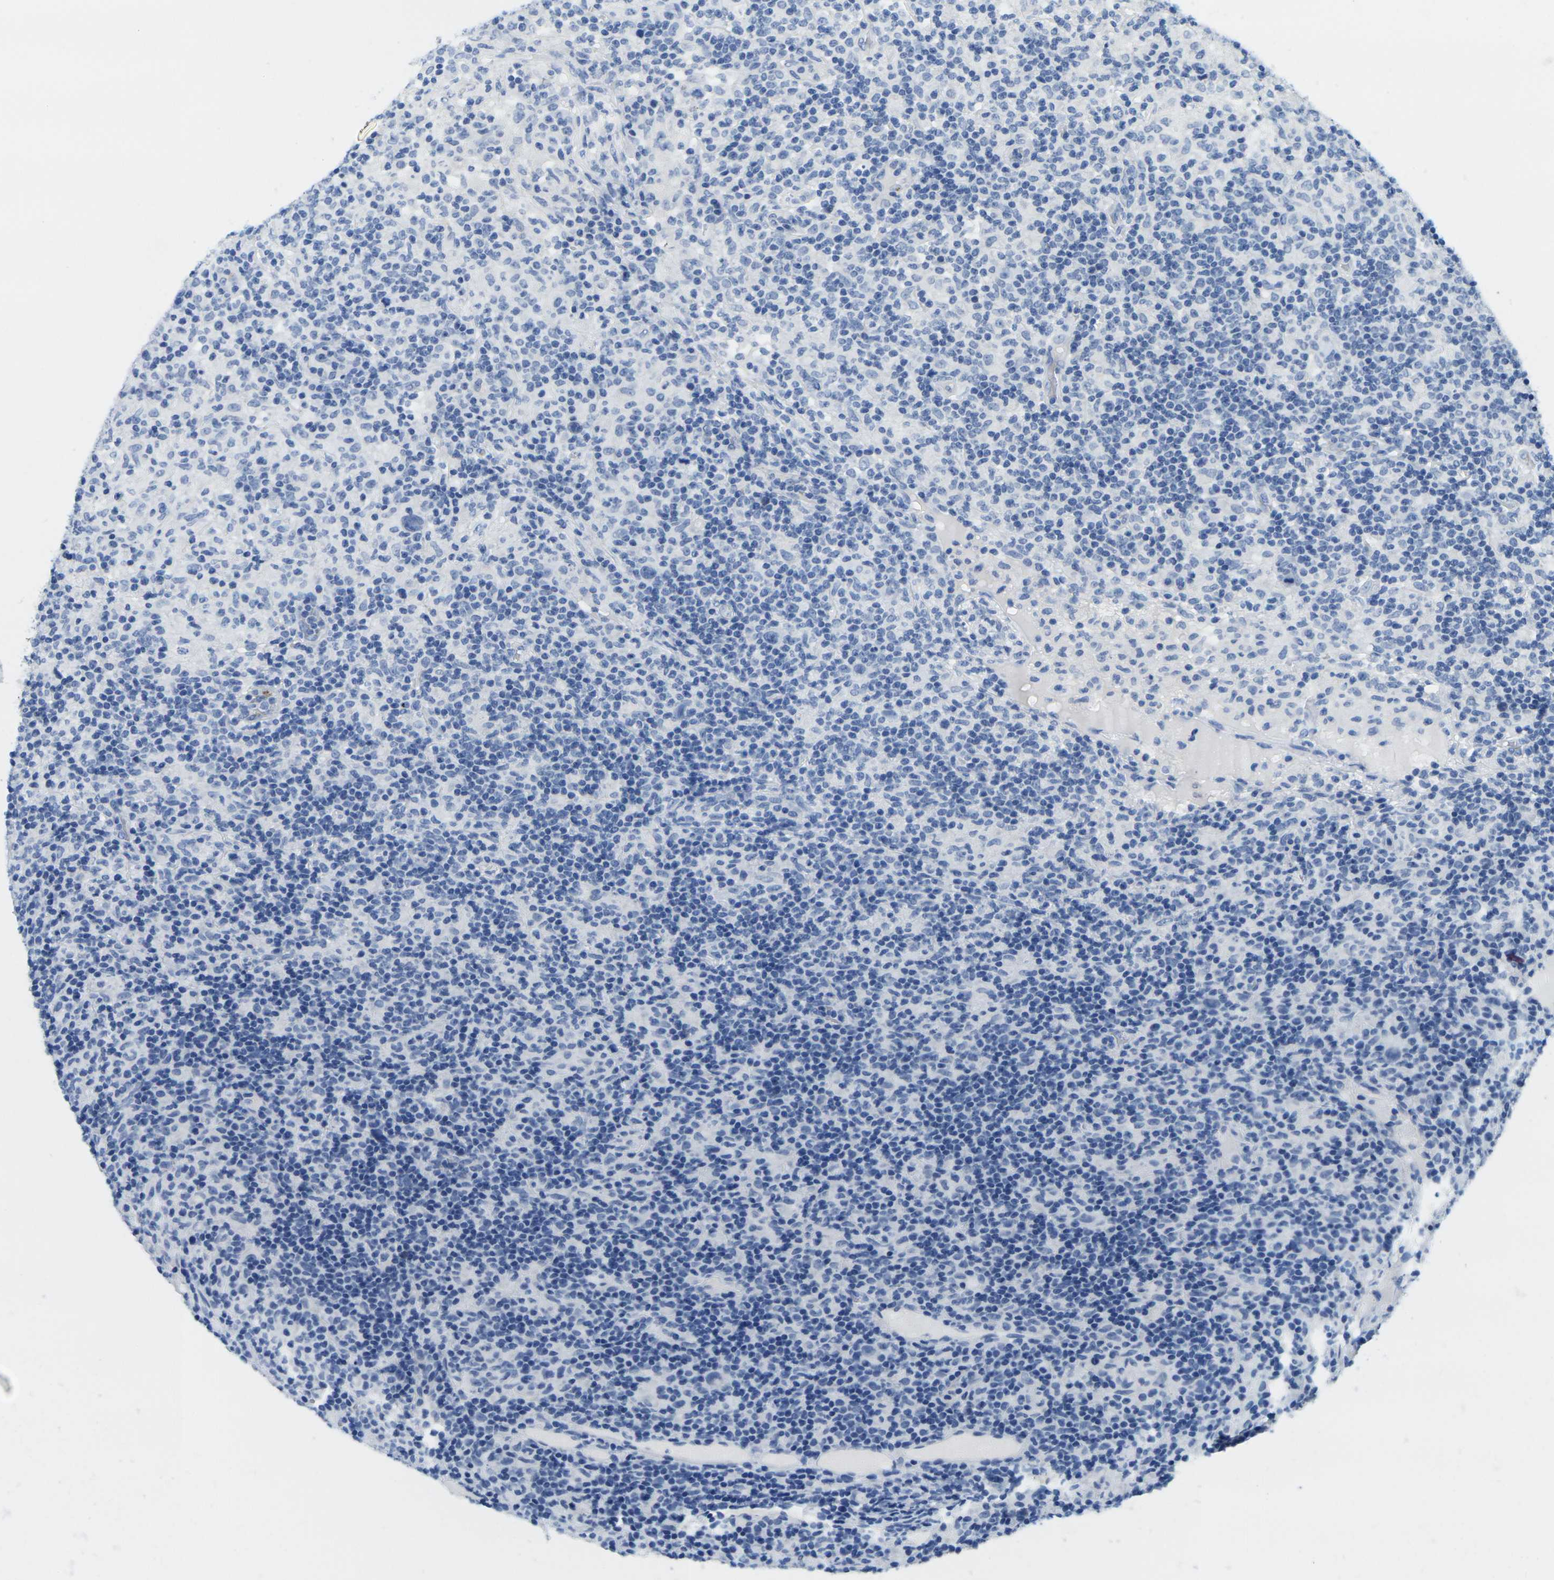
{"staining": {"intensity": "negative", "quantity": "none", "location": "none"}, "tissue": "lymphoma", "cell_type": "Tumor cells", "image_type": "cancer", "snomed": [{"axis": "morphology", "description": "Hodgkin's disease, NOS"}, {"axis": "topography", "description": "Lymph node"}], "caption": "An image of human lymphoma is negative for staining in tumor cells.", "gene": "FAM3D", "patient": {"sex": "male", "age": 70}}